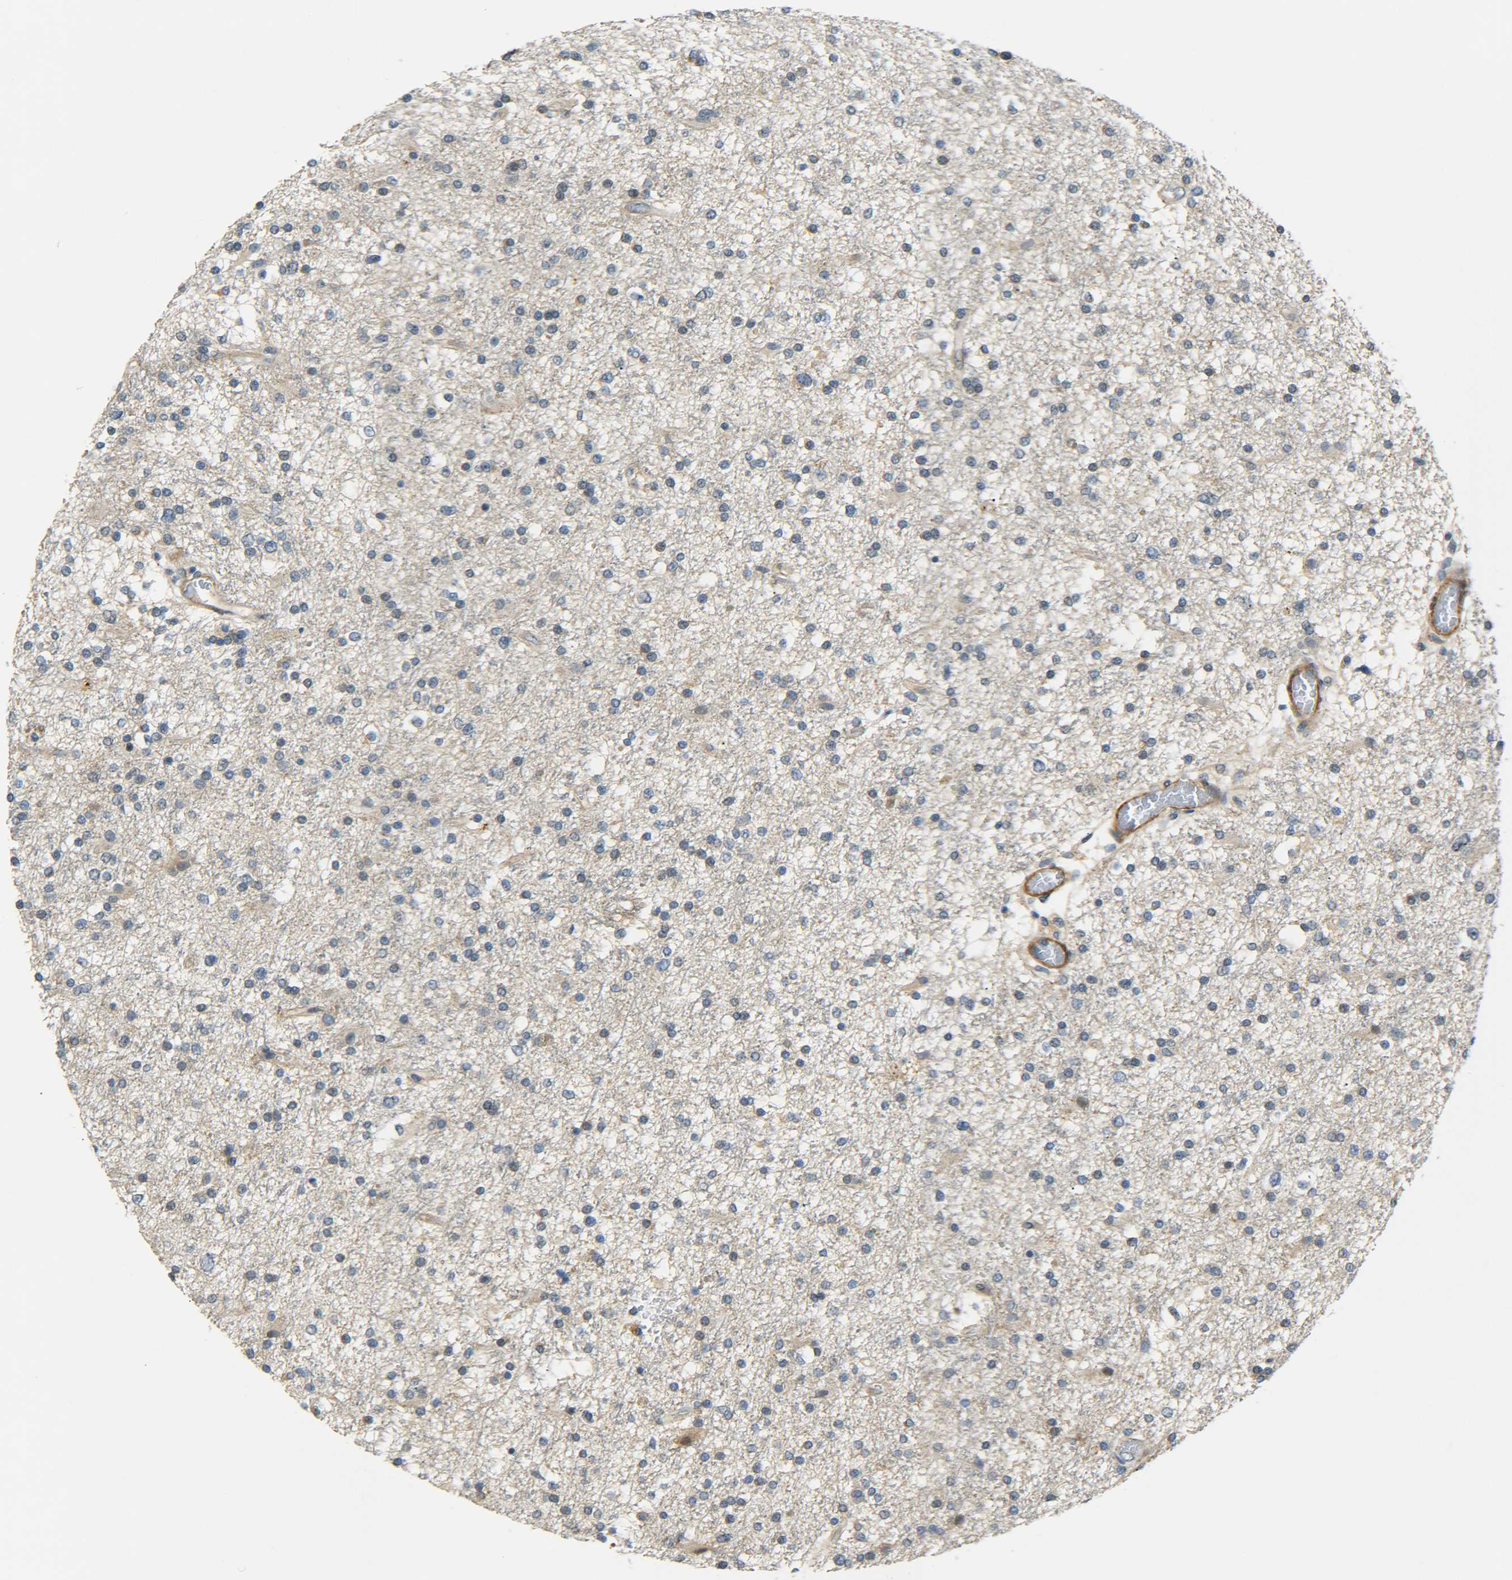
{"staining": {"intensity": "weak", "quantity": "<25%", "location": "cytoplasmic/membranous"}, "tissue": "glioma", "cell_type": "Tumor cells", "image_type": "cancer", "snomed": [{"axis": "morphology", "description": "Glioma, malignant, High grade"}, {"axis": "topography", "description": "Brain"}], "caption": "This is an IHC micrograph of malignant glioma (high-grade). There is no positivity in tumor cells.", "gene": "MEIS1", "patient": {"sex": "male", "age": 33}}